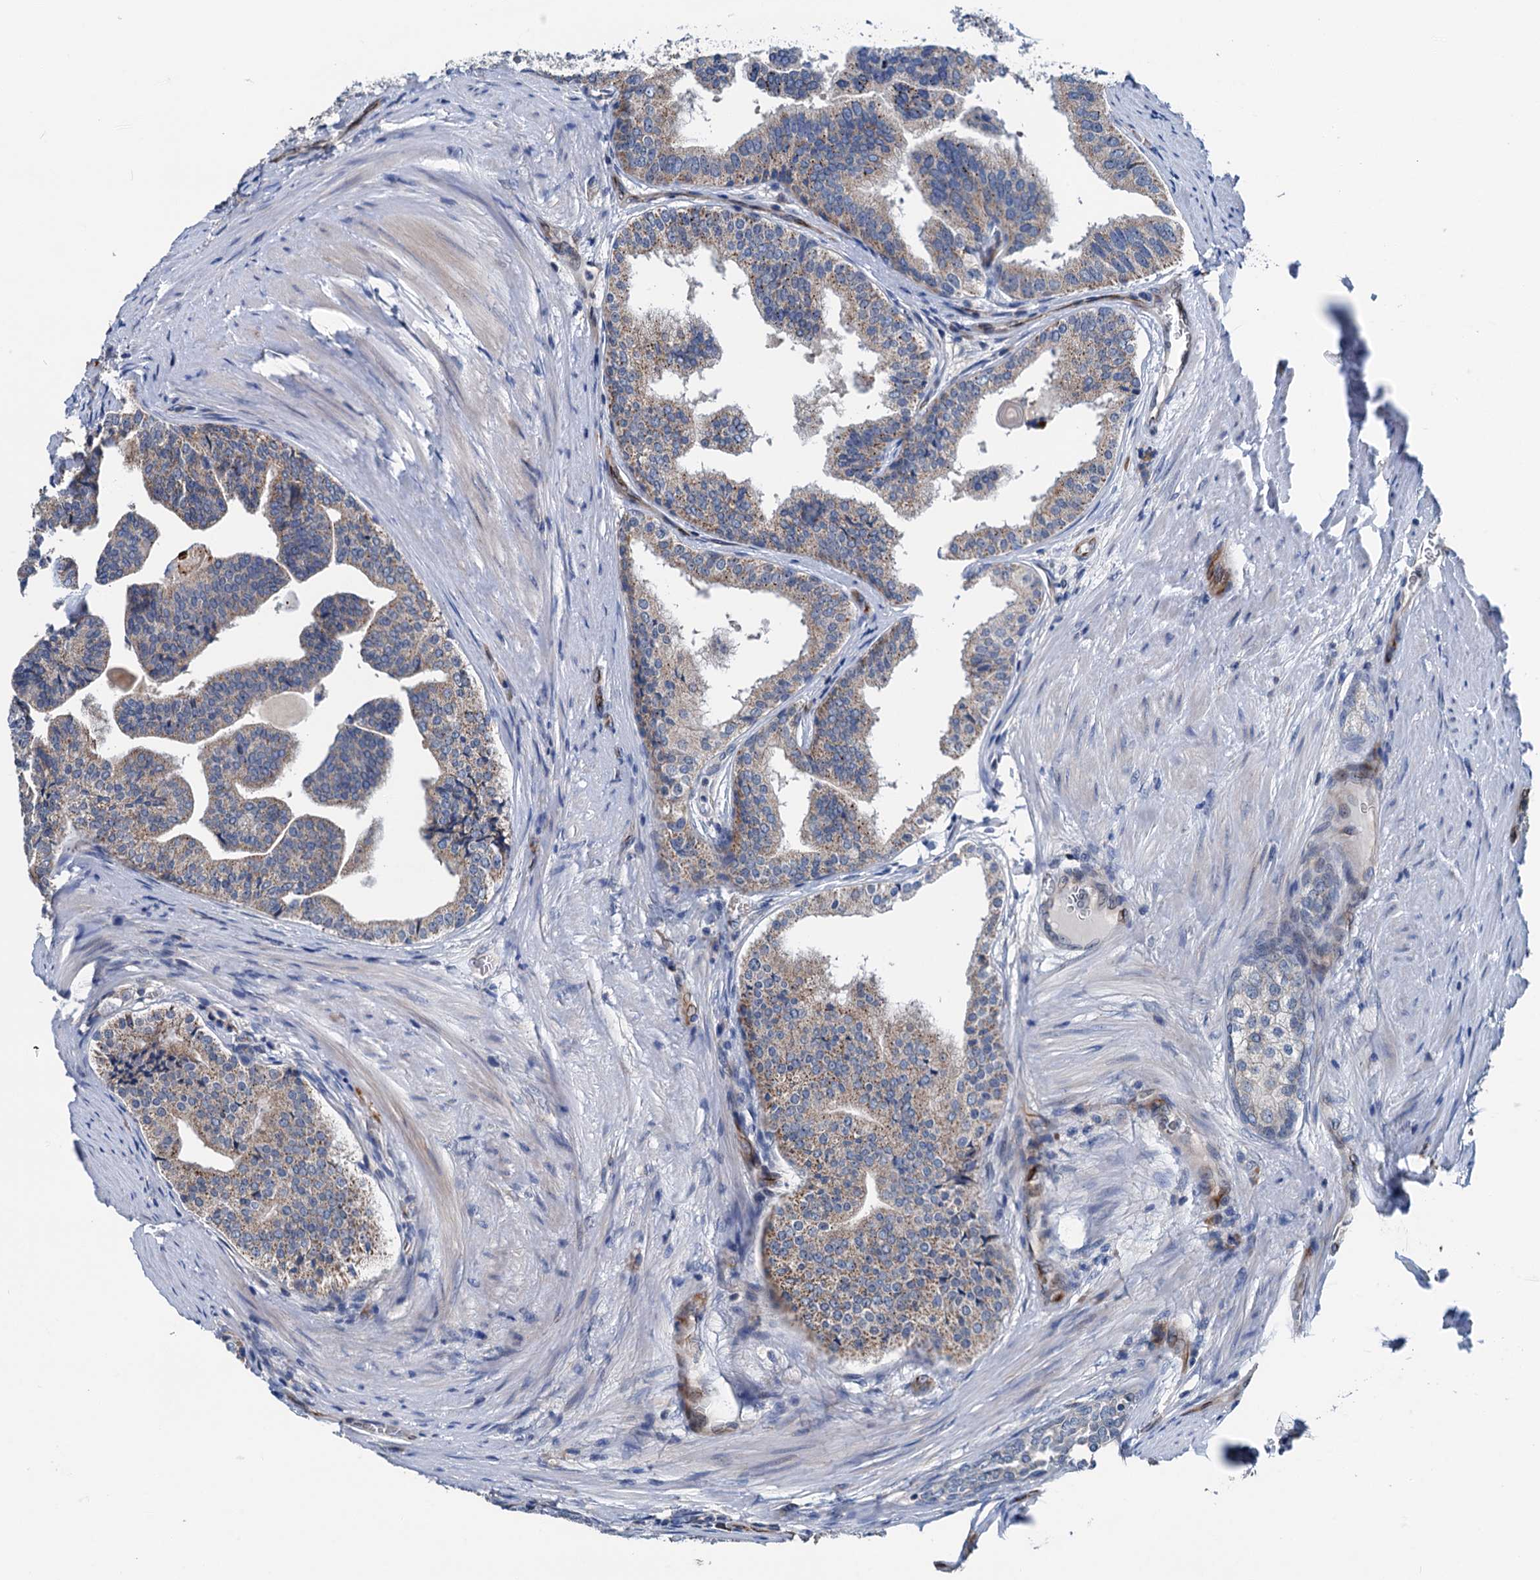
{"staining": {"intensity": "weak", "quantity": ">75%", "location": "cytoplasmic/membranous"}, "tissue": "prostate cancer", "cell_type": "Tumor cells", "image_type": "cancer", "snomed": [{"axis": "morphology", "description": "Adenocarcinoma, High grade"}, {"axis": "topography", "description": "Prostate"}], "caption": "Immunohistochemistry micrograph of human prostate cancer stained for a protein (brown), which shows low levels of weak cytoplasmic/membranous expression in approximately >75% of tumor cells.", "gene": "ELAC1", "patient": {"sex": "male", "age": 63}}